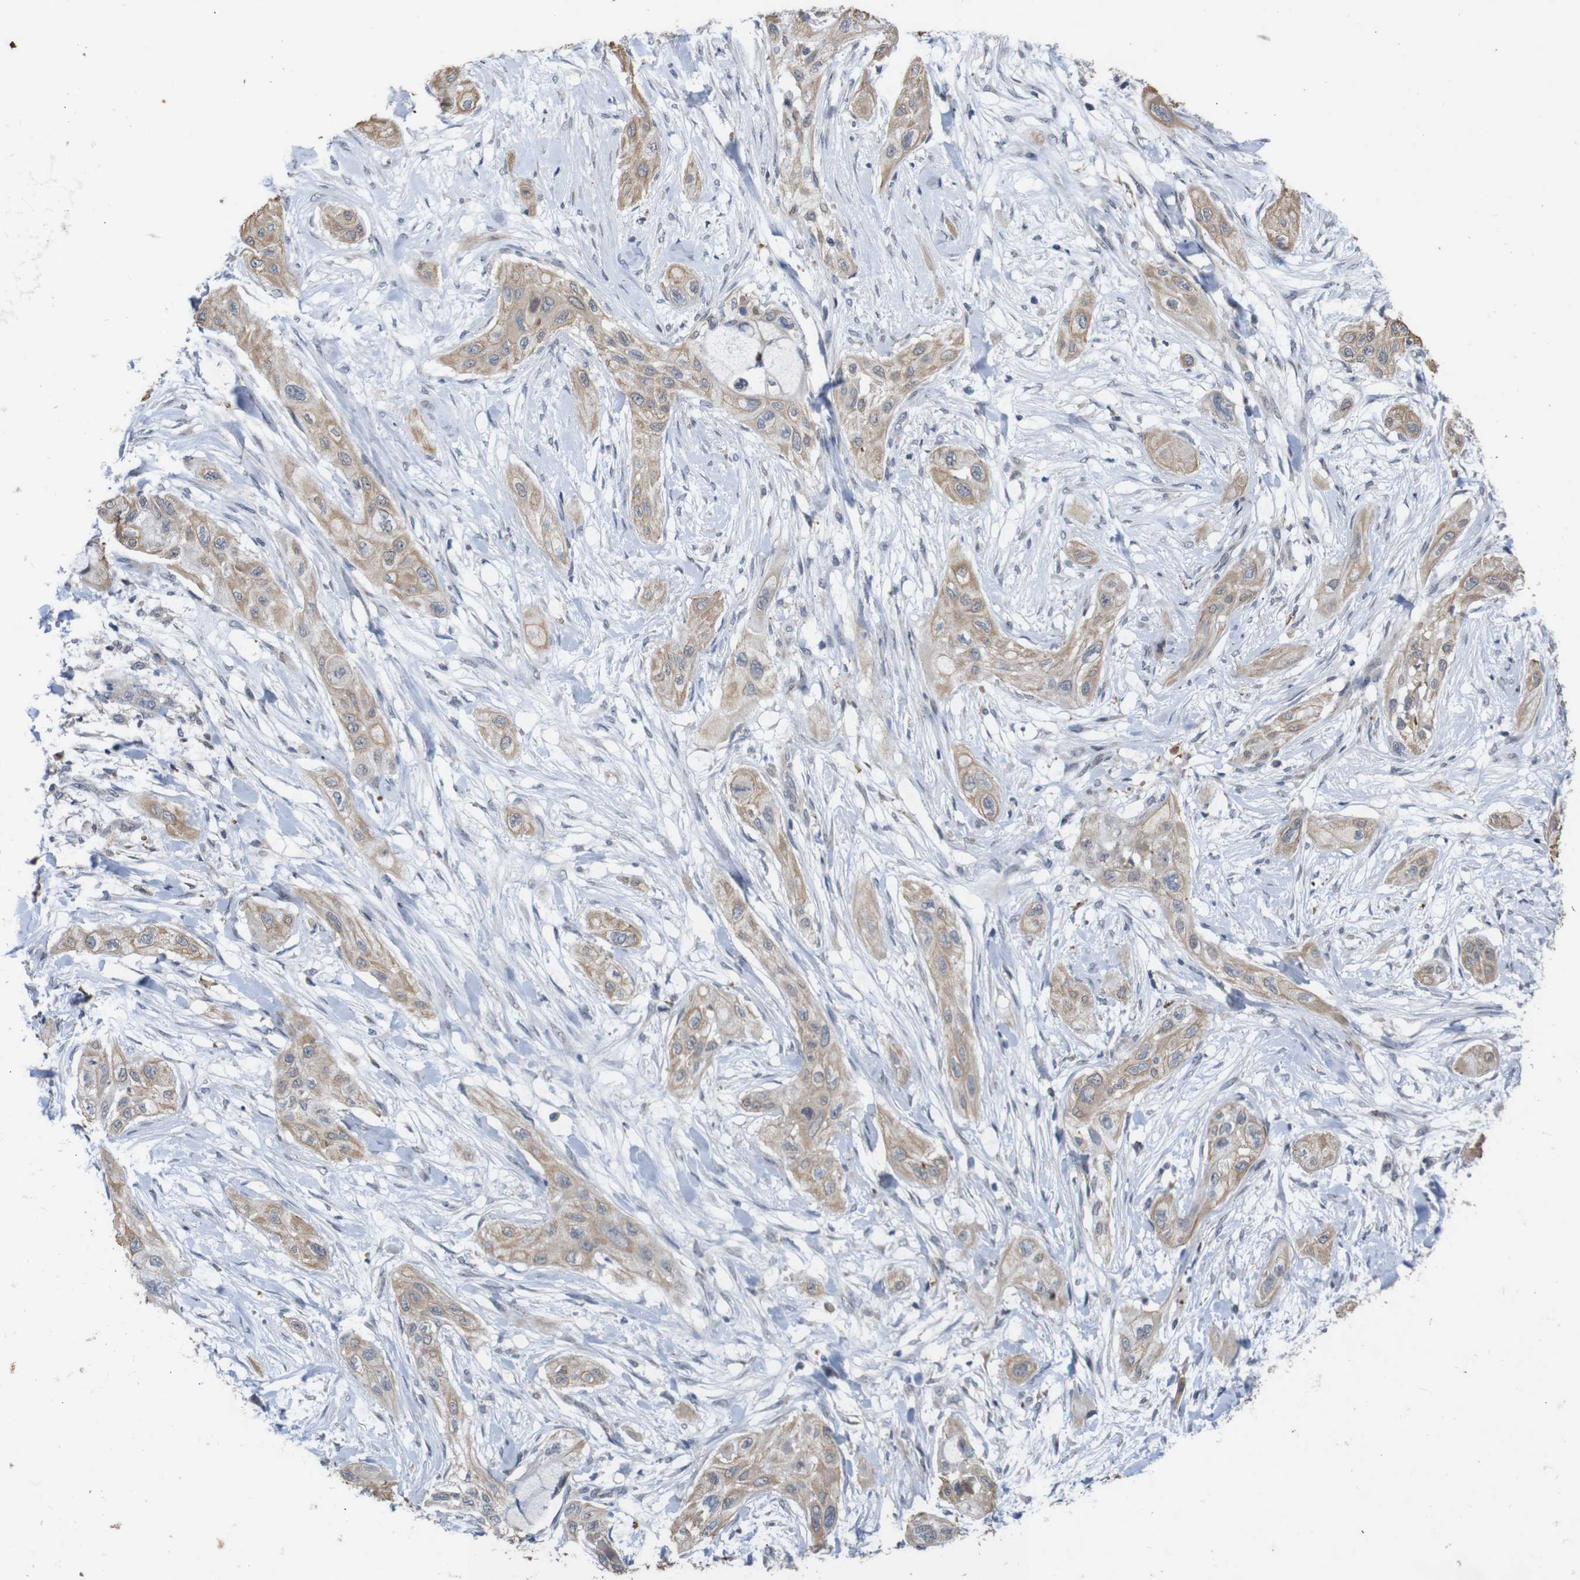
{"staining": {"intensity": "weak", "quantity": ">75%", "location": "cytoplasmic/membranous"}, "tissue": "lung cancer", "cell_type": "Tumor cells", "image_type": "cancer", "snomed": [{"axis": "morphology", "description": "Squamous cell carcinoma, NOS"}, {"axis": "topography", "description": "Lung"}], "caption": "Weak cytoplasmic/membranous staining for a protein is appreciated in about >75% of tumor cells of lung squamous cell carcinoma using IHC.", "gene": "ATP7B", "patient": {"sex": "female", "age": 47}}